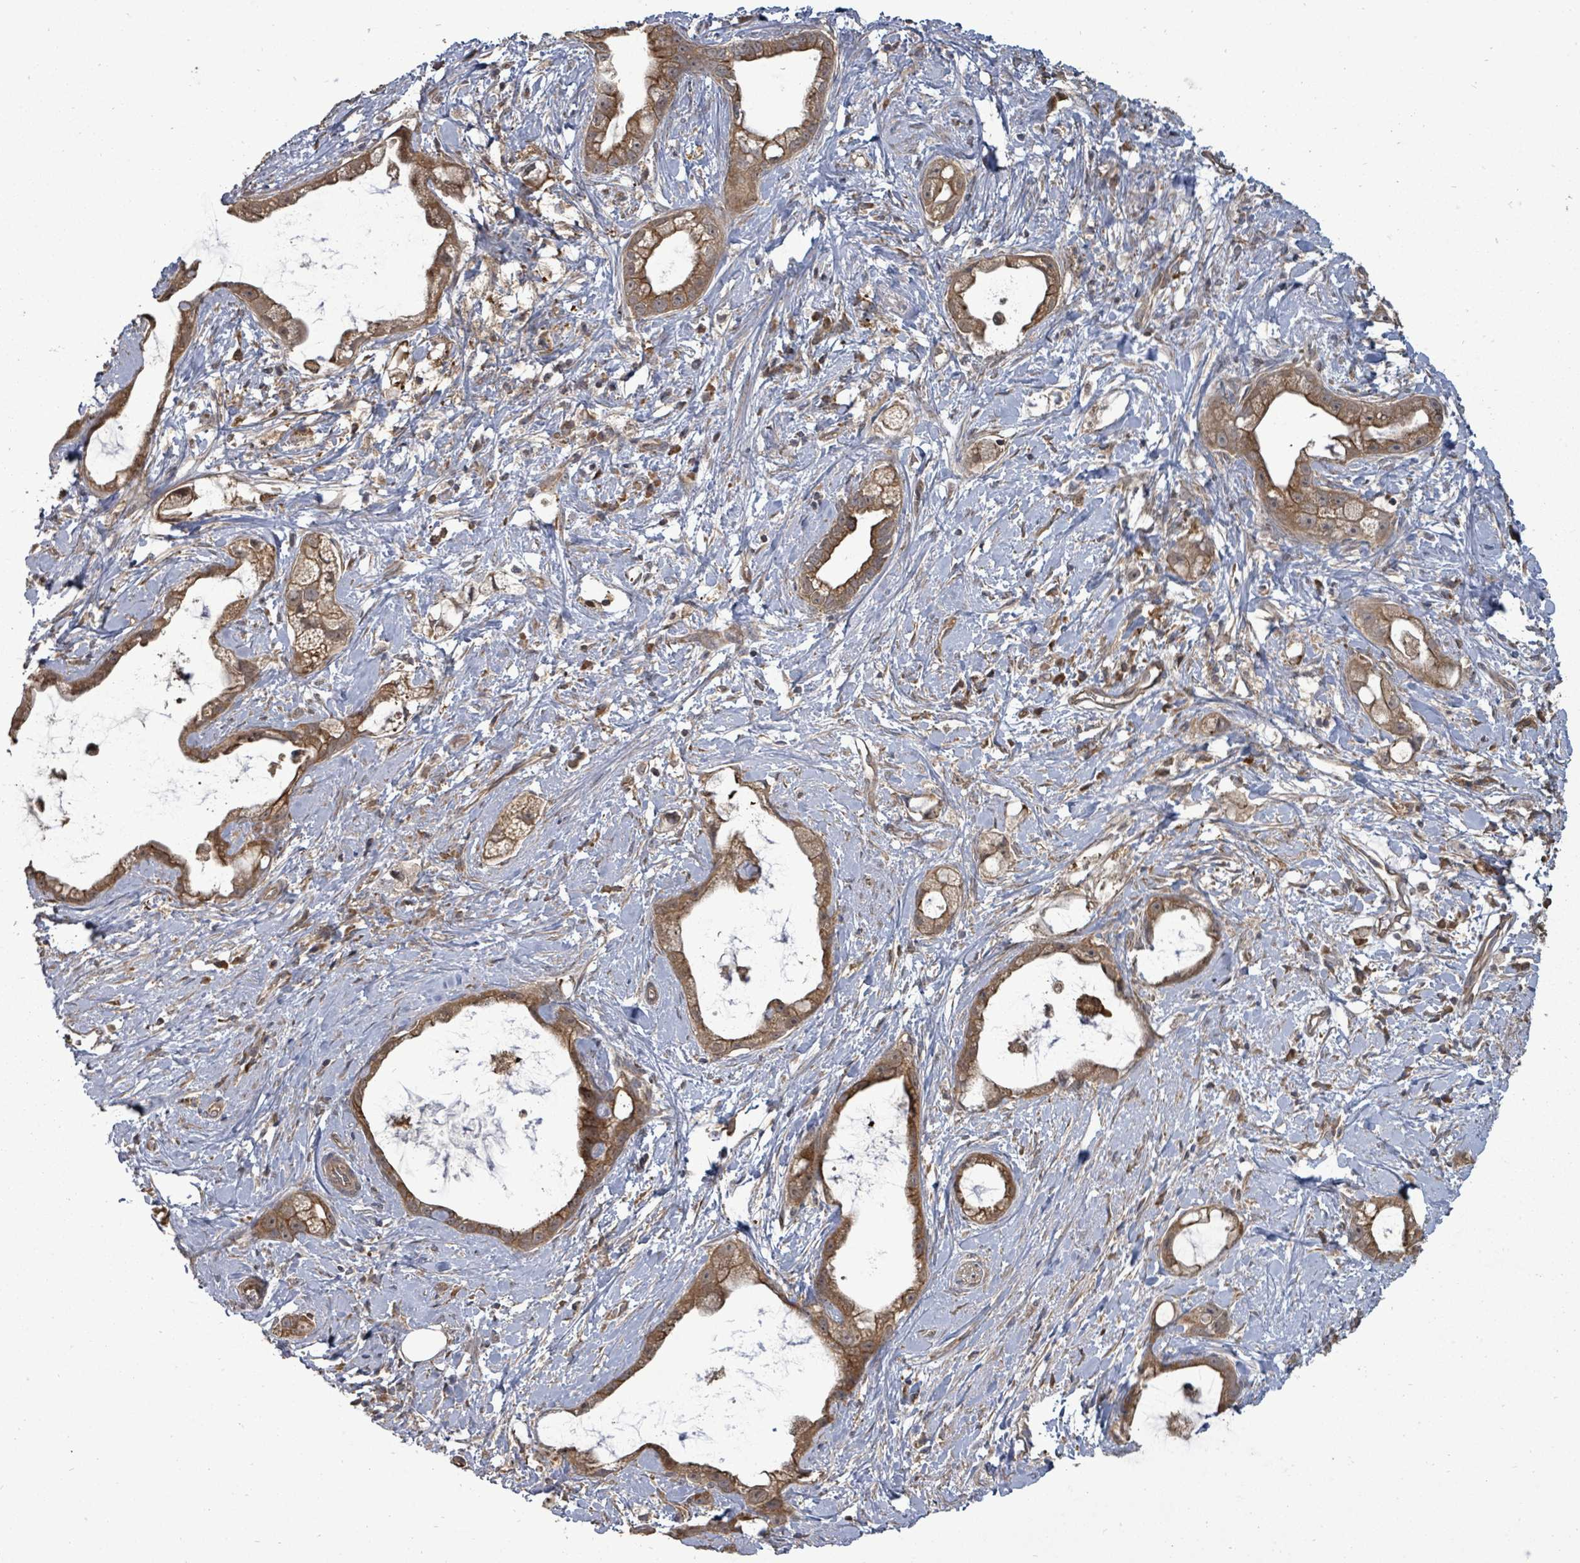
{"staining": {"intensity": "strong", "quantity": ">75%", "location": "cytoplasmic/membranous"}, "tissue": "stomach cancer", "cell_type": "Tumor cells", "image_type": "cancer", "snomed": [{"axis": "morphology", "description": "Adenocarcinoma, NOS"}, {"axis": "topography", "description": "Stomach"}], "caption": "IHC (DAB (3,3'-diaminobenzidine)) staining of human stomach cancer shows strong cytoplasmic/membranous protein expression in about >75% of tumor cells. The staining is performed using DAB (3,3'-diaminobenzidine) brown chromogen to label protein expression. The nuclei are counter-stained blue using hematoxylin.", "gene": "EIF3C", "patient": {"sex": "male", "age": 55}}